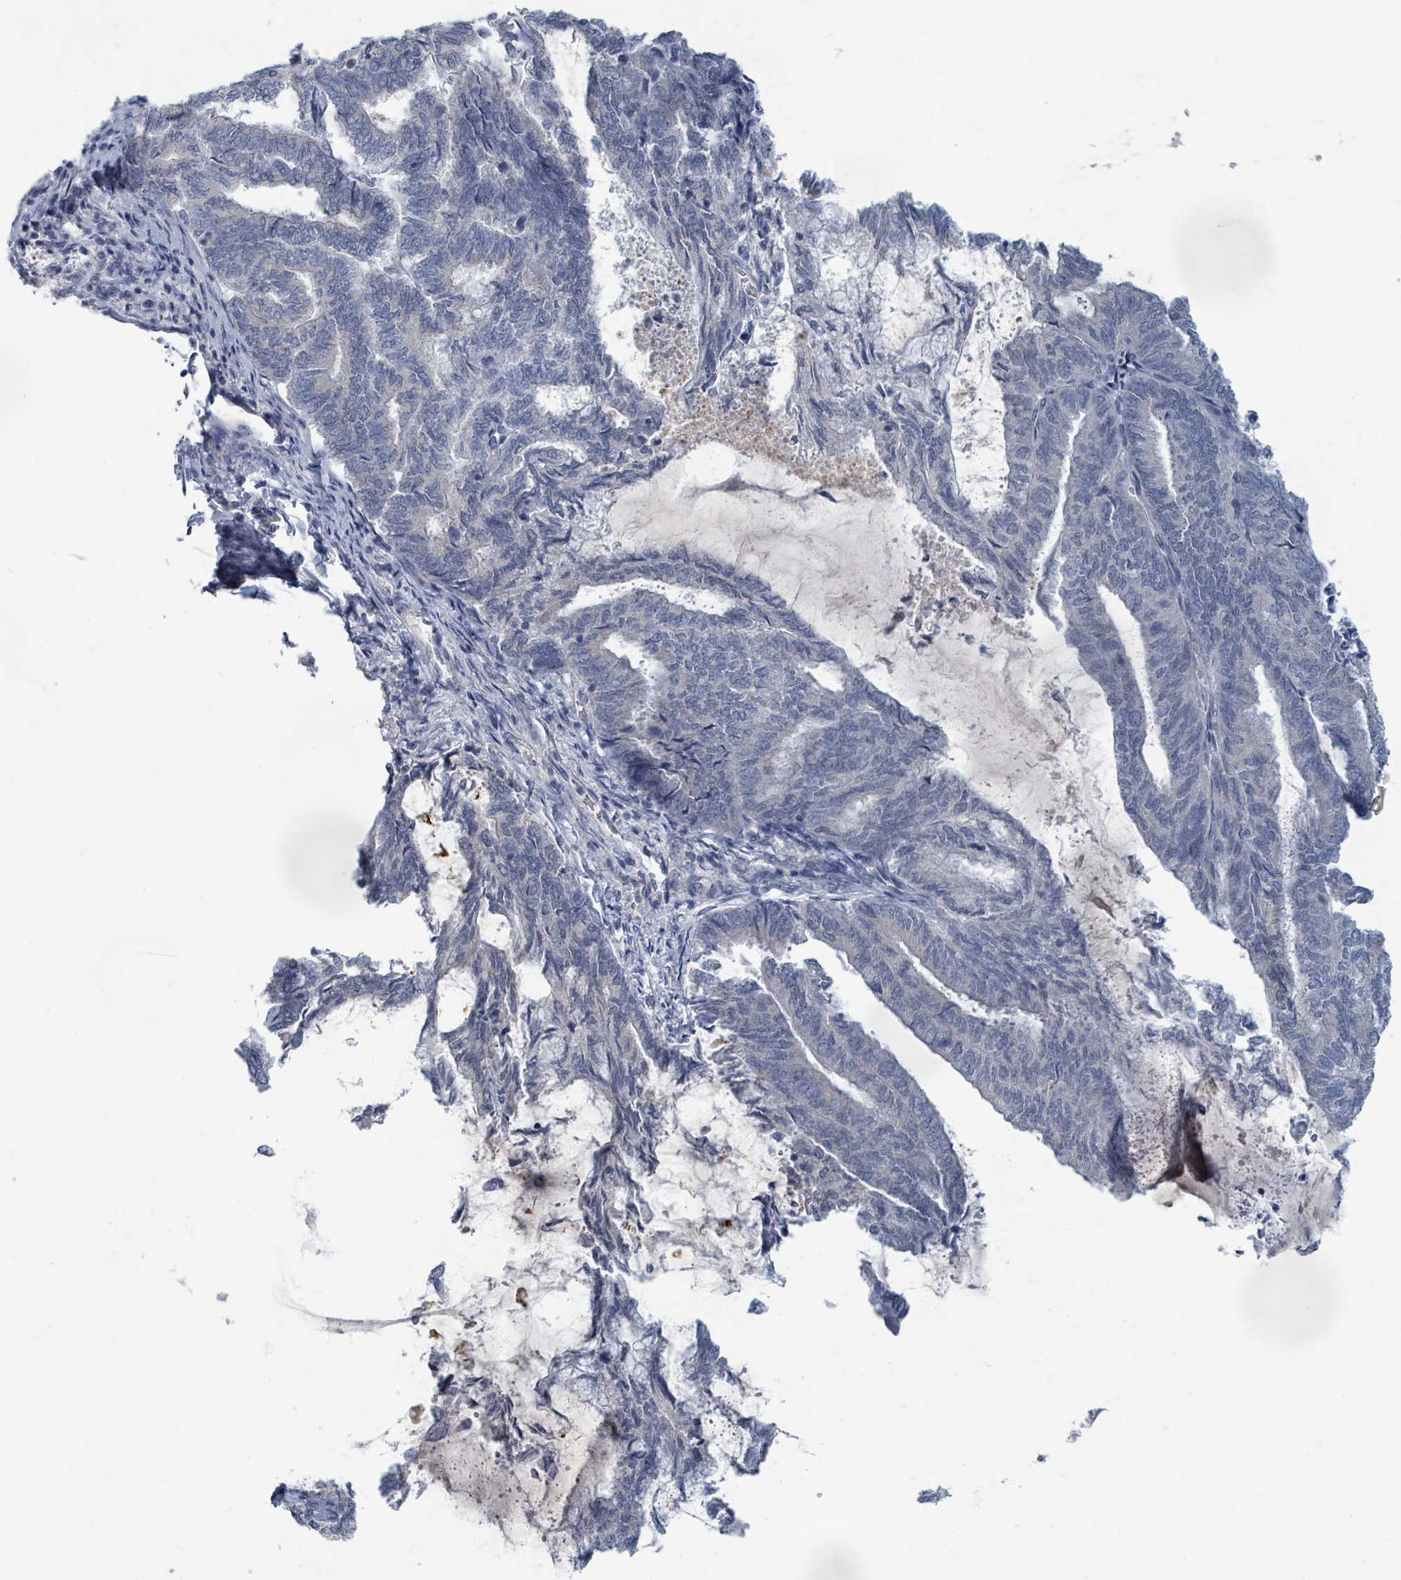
{"staining": {"intensity": "negative", "quantity": "none", "location": "none"}, "tissue": "endometrial cancer", "cell_type": "Tumor cells", "image_type": "cancer", "snomed": [{"axis": "morphology", "description": "Adenocarcinoma, NOS"}, {"axis": "topography", "description": "Endometrium"}], "caption": "IHC histopathology image of human endometrial adenocarcinoma stained for a protein (brown), which demonstrates no positivity in tumor cells.", "gene": "WNT11", "patient": {"sex": "female", "age": 80}}